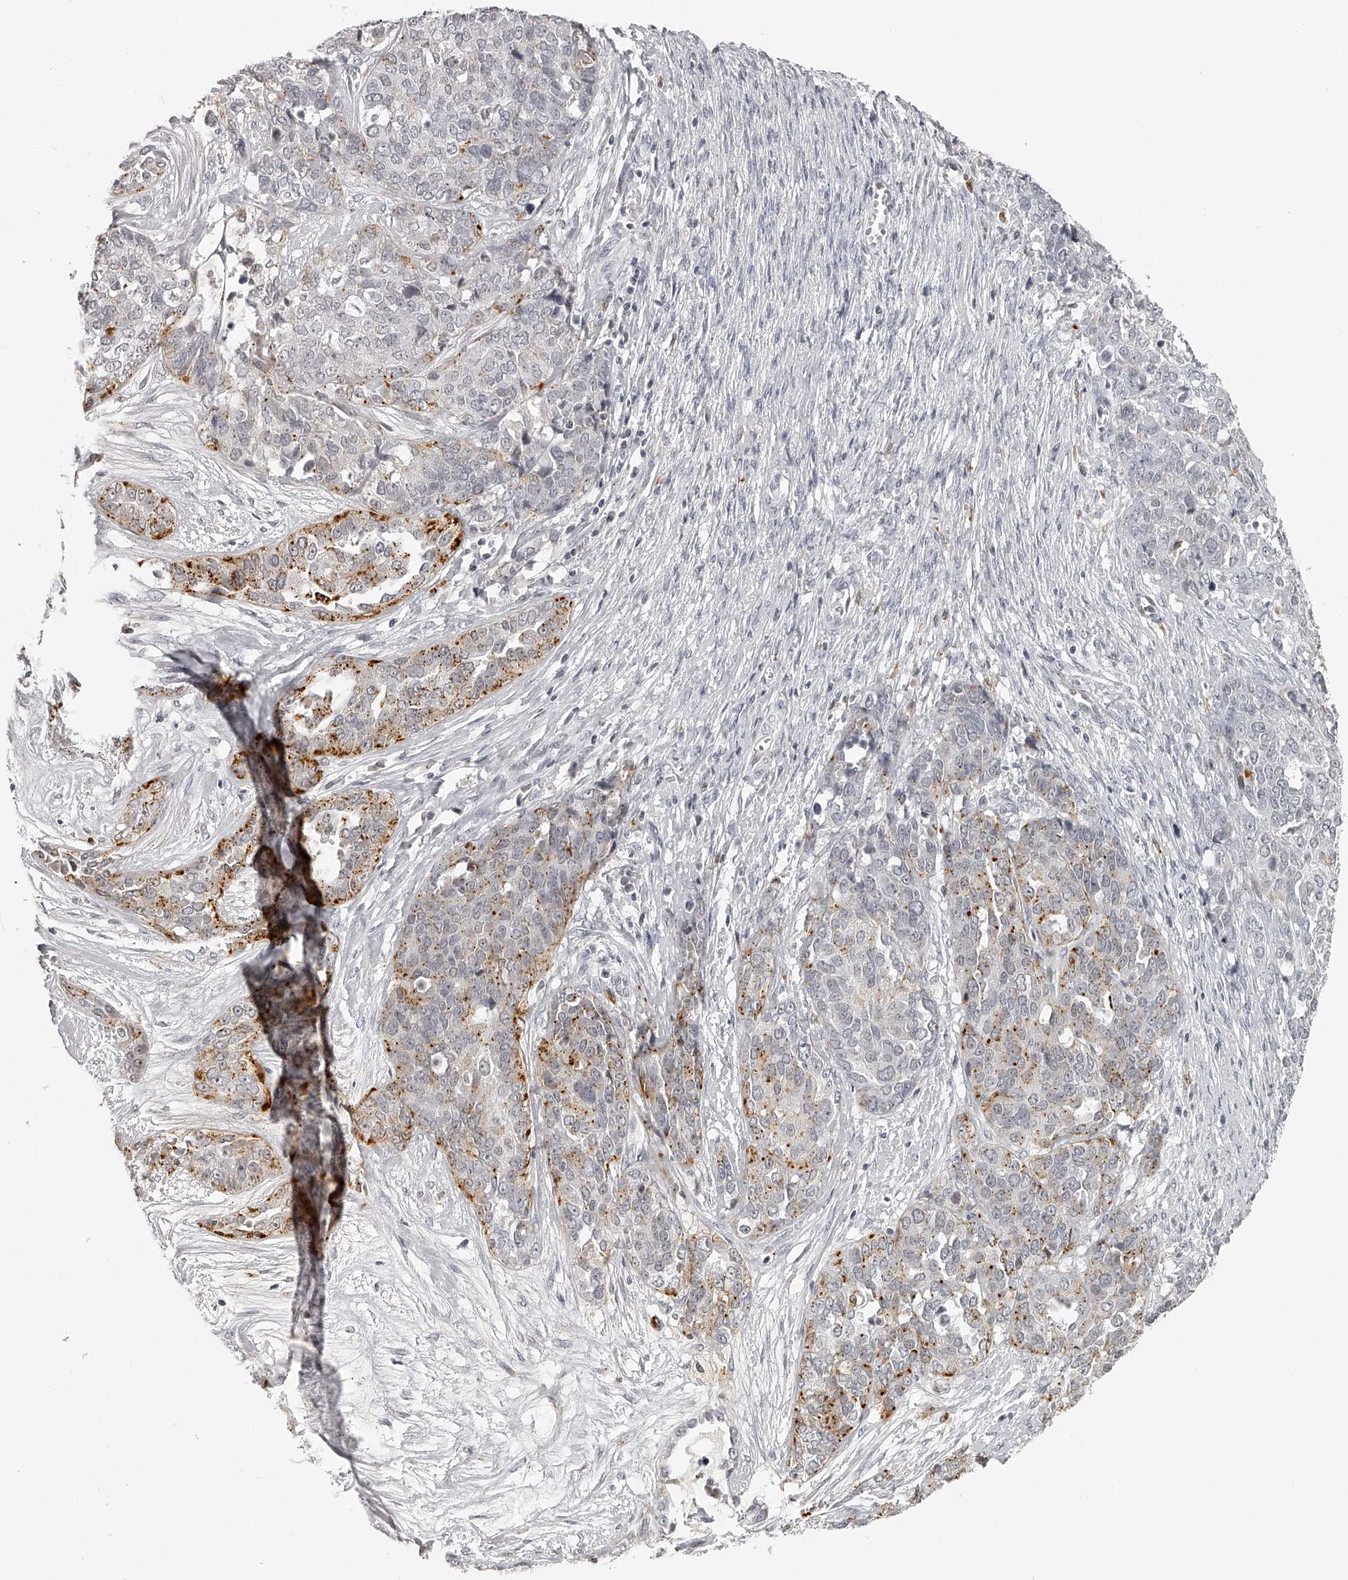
{"staining": {"intensity": "moderate", "quantity": "25%-75%", "location": "cytoplasmic/membranous"}, "tissue": "ovarian cancer", "cell_type": "Tumor cells", "image_type": "cancer", "snomed": [{"axis": "morphology", "description": "Cystadenocarcinoma, serous, NOS"}, {"axis": "topography", "description": "Ovary"}], "caption": "This histopathology image exhibits serous cystadenocarcinoma (ovarian) stained with IHC to label a protein in brown. The cytoplasmic/membranous of tumor cells show moderate positivity for the protein. Nuclei are counter-stained blue.", "gene": "RNF220", "patient": {"sex": "female", "age": 44}}